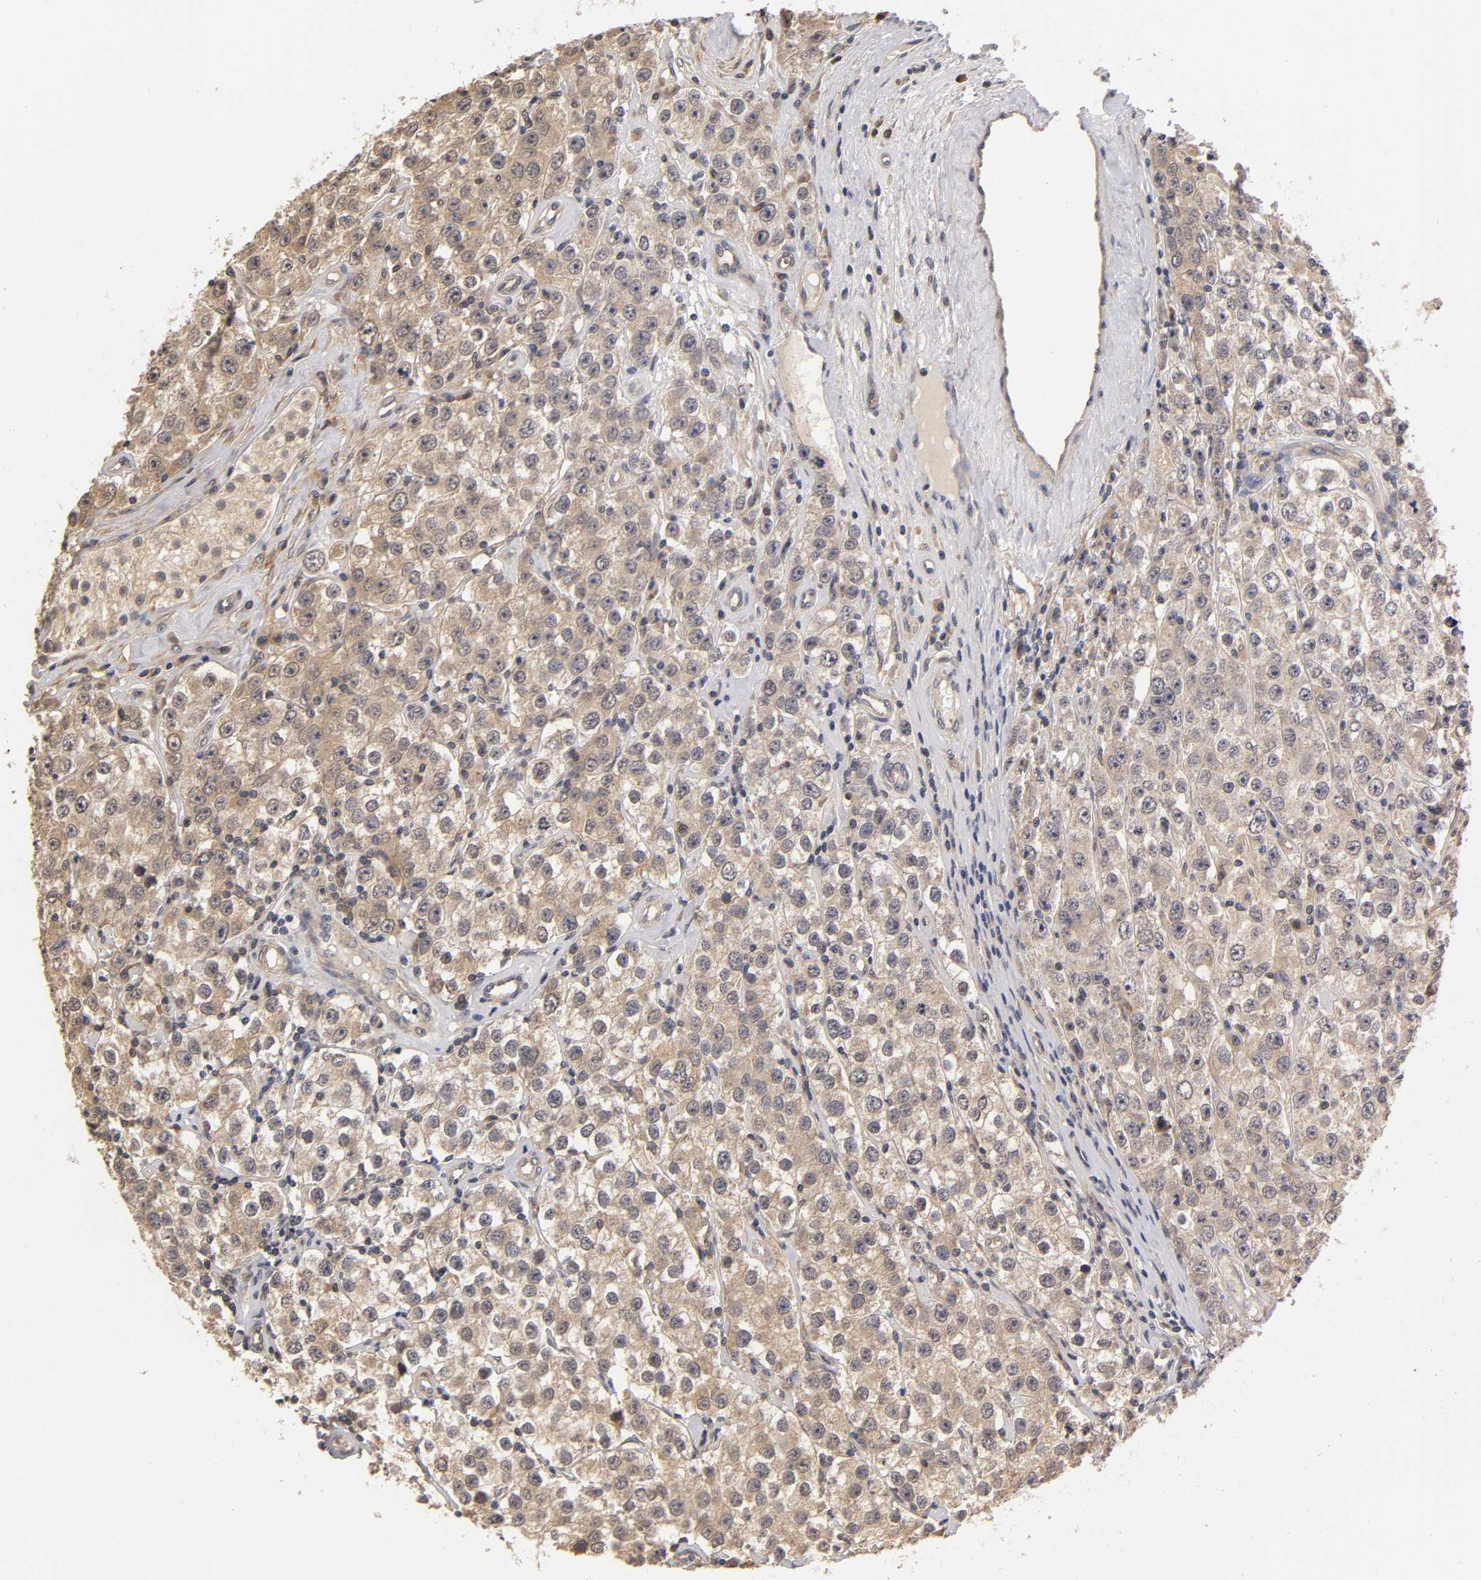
{"staining": {"intensity": "weak", "quantity": ">75%", "location": "cytoplasmic/membranous"}, "tissue": "testis cancer", "cell_type": "Tumor cells", "image_type": "cancer", "snomed": [{"axis": "morphology", "description": "Seminoma, NOS"}, {"axis": "topography", "description": "Testis"}], "caption": "Immunohistochemical staining of testis cancer (seminoma) displays weak cytoplasmic/membranous protein expression in approximately >75% of tumor cells.", "gene": "PDE5A", "patient": {"sex": "male", "age": 52}}